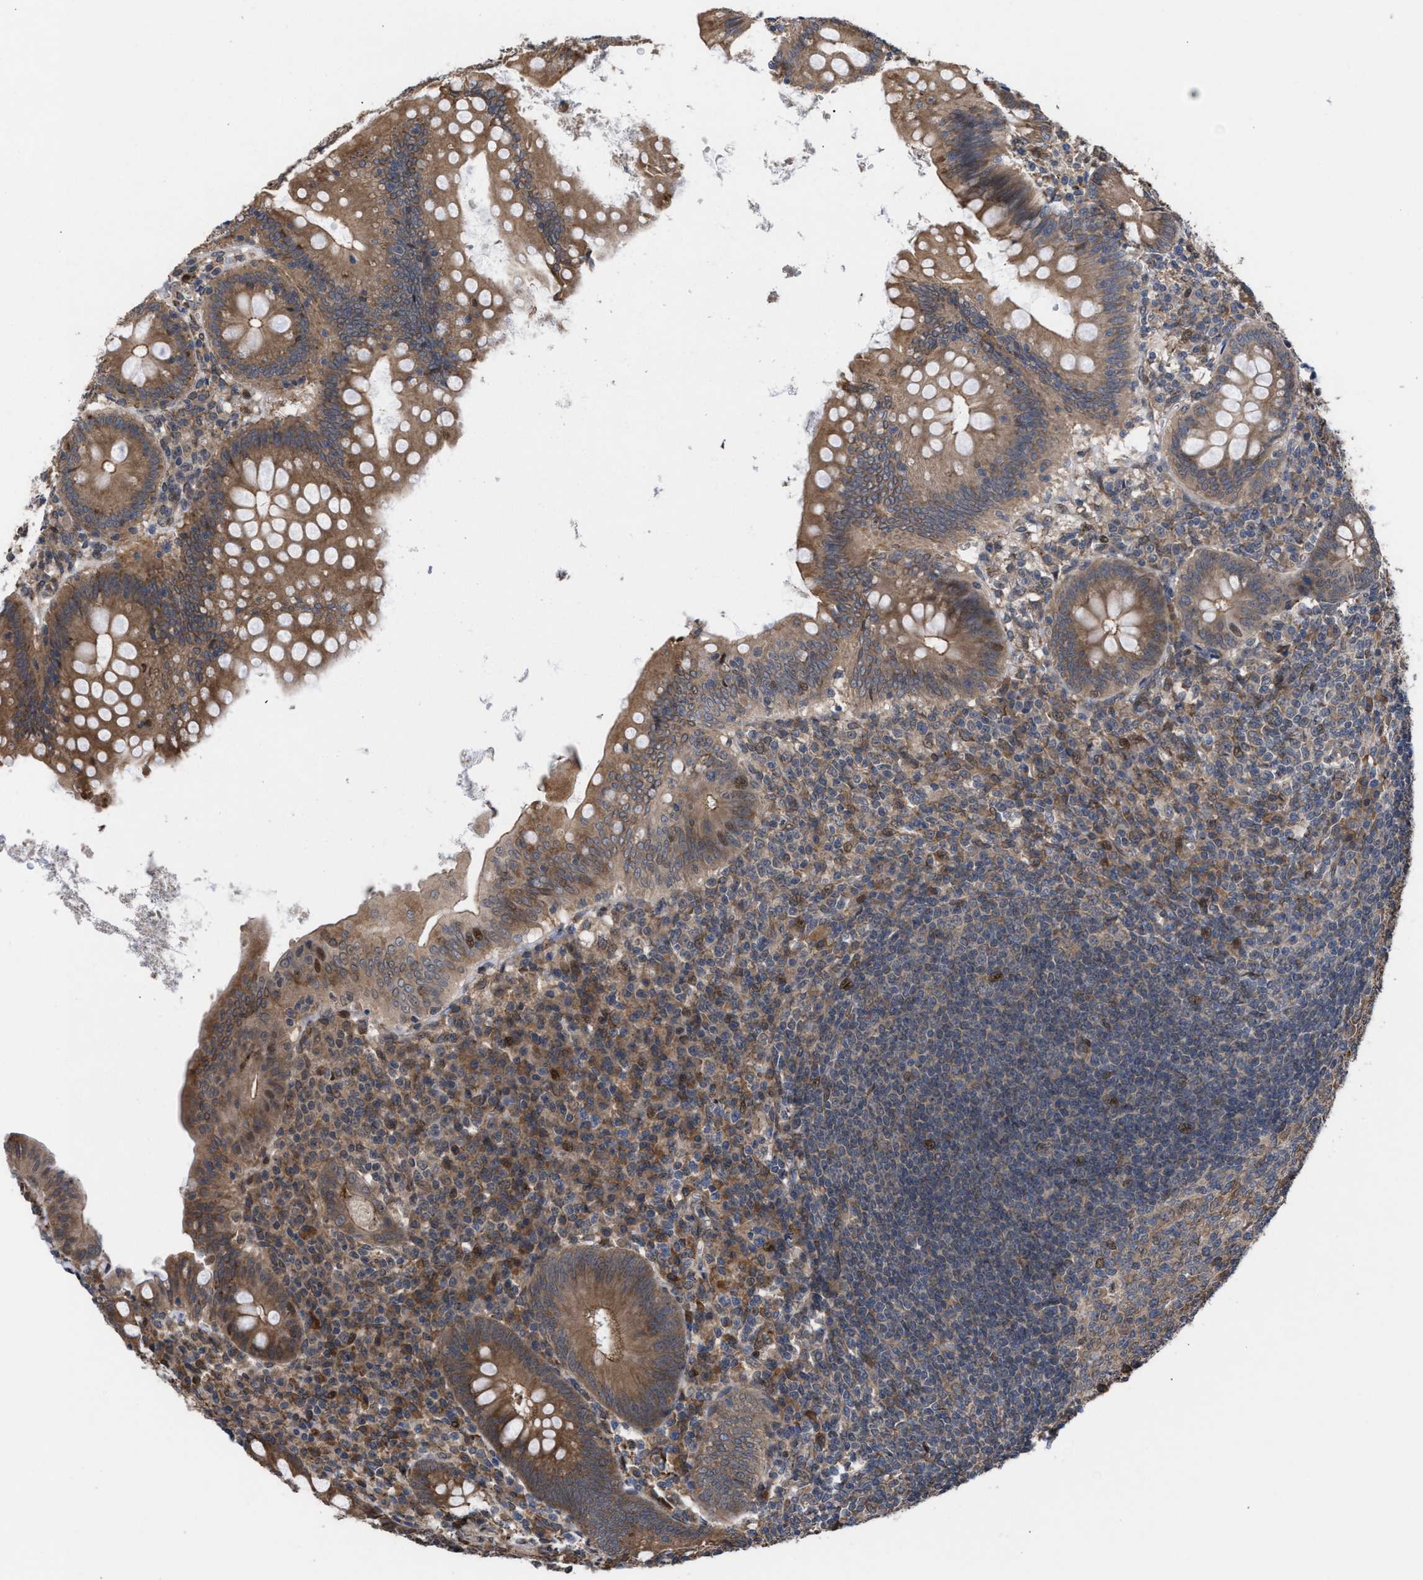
{"staining": {"intensity": "moderate", "quantity": ">75%", "location": "cytoplasmic/membranous"}, "tissue": "appendix", "cell_type": "Glandular cells", "image_type": "normal", "snomed": [{"axis": "morphology", "description": "Normal tissue, NOS"}, {"axis": "topography", "description": "Appendix"}], "caption": "Appendix stained with a brown dye exhibits moderate cytoplasmic/membranous positive expression in about >75% of glandular cells.", "gene": "TP53BP2", "patient": {"sex": "male", "age": 56}}